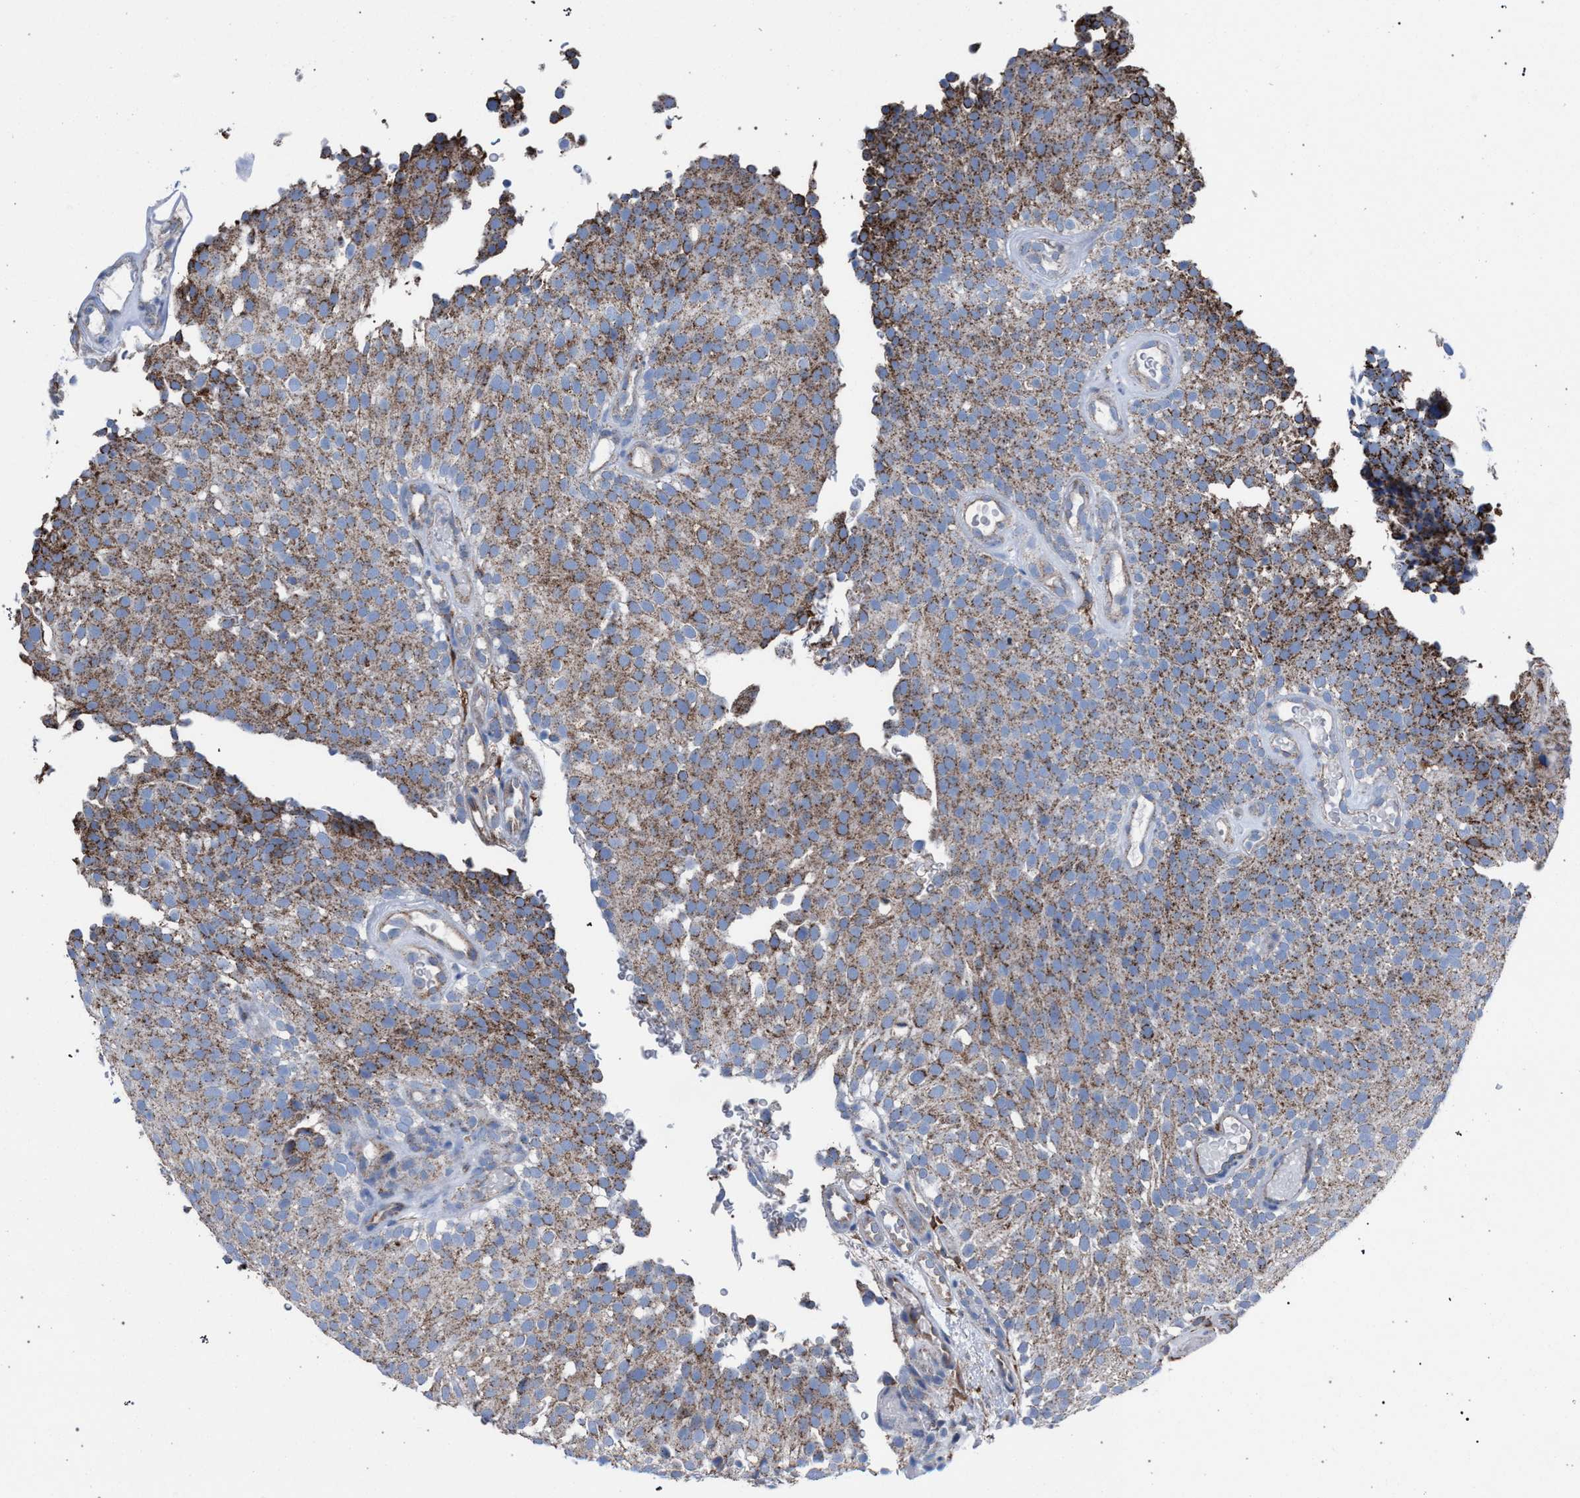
{"staining": {"intensity": "moderate", "quantity": ">75%", "location": "cytoplasmic/membranous"}, "tissue": "urothelial cancer", "cell_type": "Tumor cells", "image_type": "cancer", "snomed": [{"axis": "morphology", "description": "Urothelial carcinoma, Low grade"}, {"axis": "topography", "description": "Urinary bladder"}], "caption": "Protein expression analysis of urothelial carcinoma (low-grade) displays moderate cytoplasmic/membranous positivity in approximately >75% of tumor cells. (brown staining indicates protein expression, while blue staining denotes nuclei).", "gene": "HSD17B4", "patient": {"sex": "male", "age": 78}}